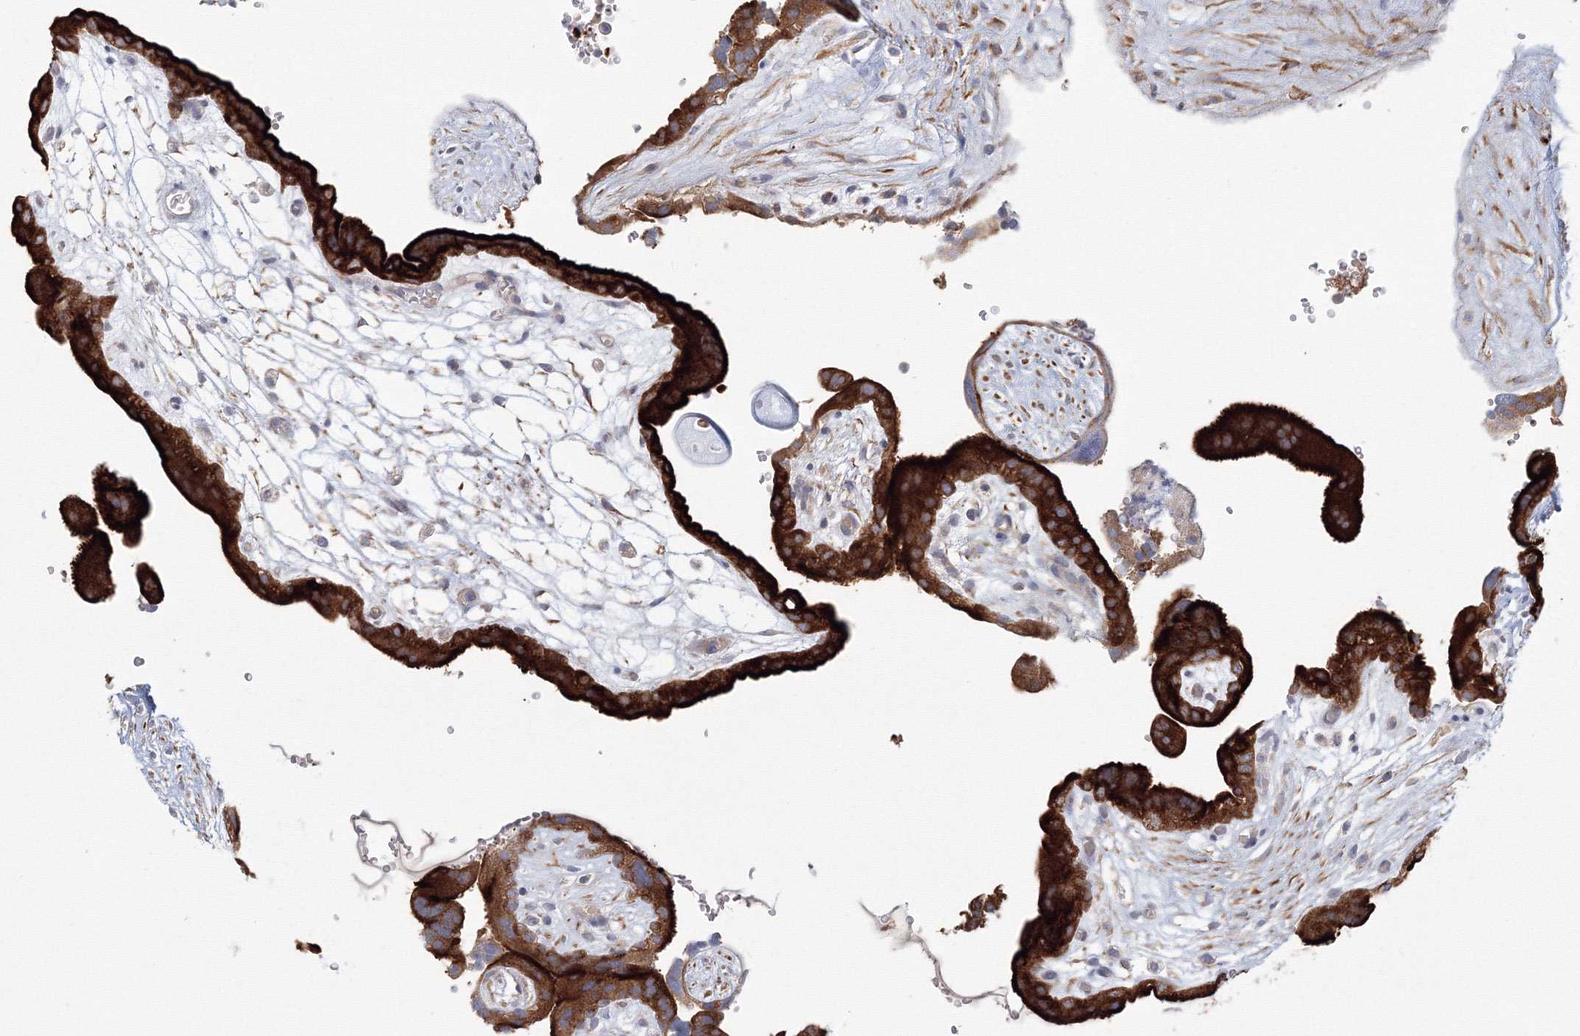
{"staining": {"intensity": "weak", "quantity": ">75%", "location": "cytoplasmic/membranous"}, "tissue": "placenta", "cell_type": "Decidual cells", "image_type": "normal", "snomed": [{"axis": "morphology", "description": "Normal tissue, NOS"}, {"axis": "topography", "description": "Placenta"}], "caption": "An immunohistochemistry micrograph of normal tissue is shown. Protein staining in brown highlights weak cytoplasmic/membranous positivity in placenta within decidual cells. (Stains: DAB in brown, nuclei in blue, Microscopy: brightfield microscopy at high magnification).", "gene": "TACC2", "patient": {"sex": "female", "age": 18}}